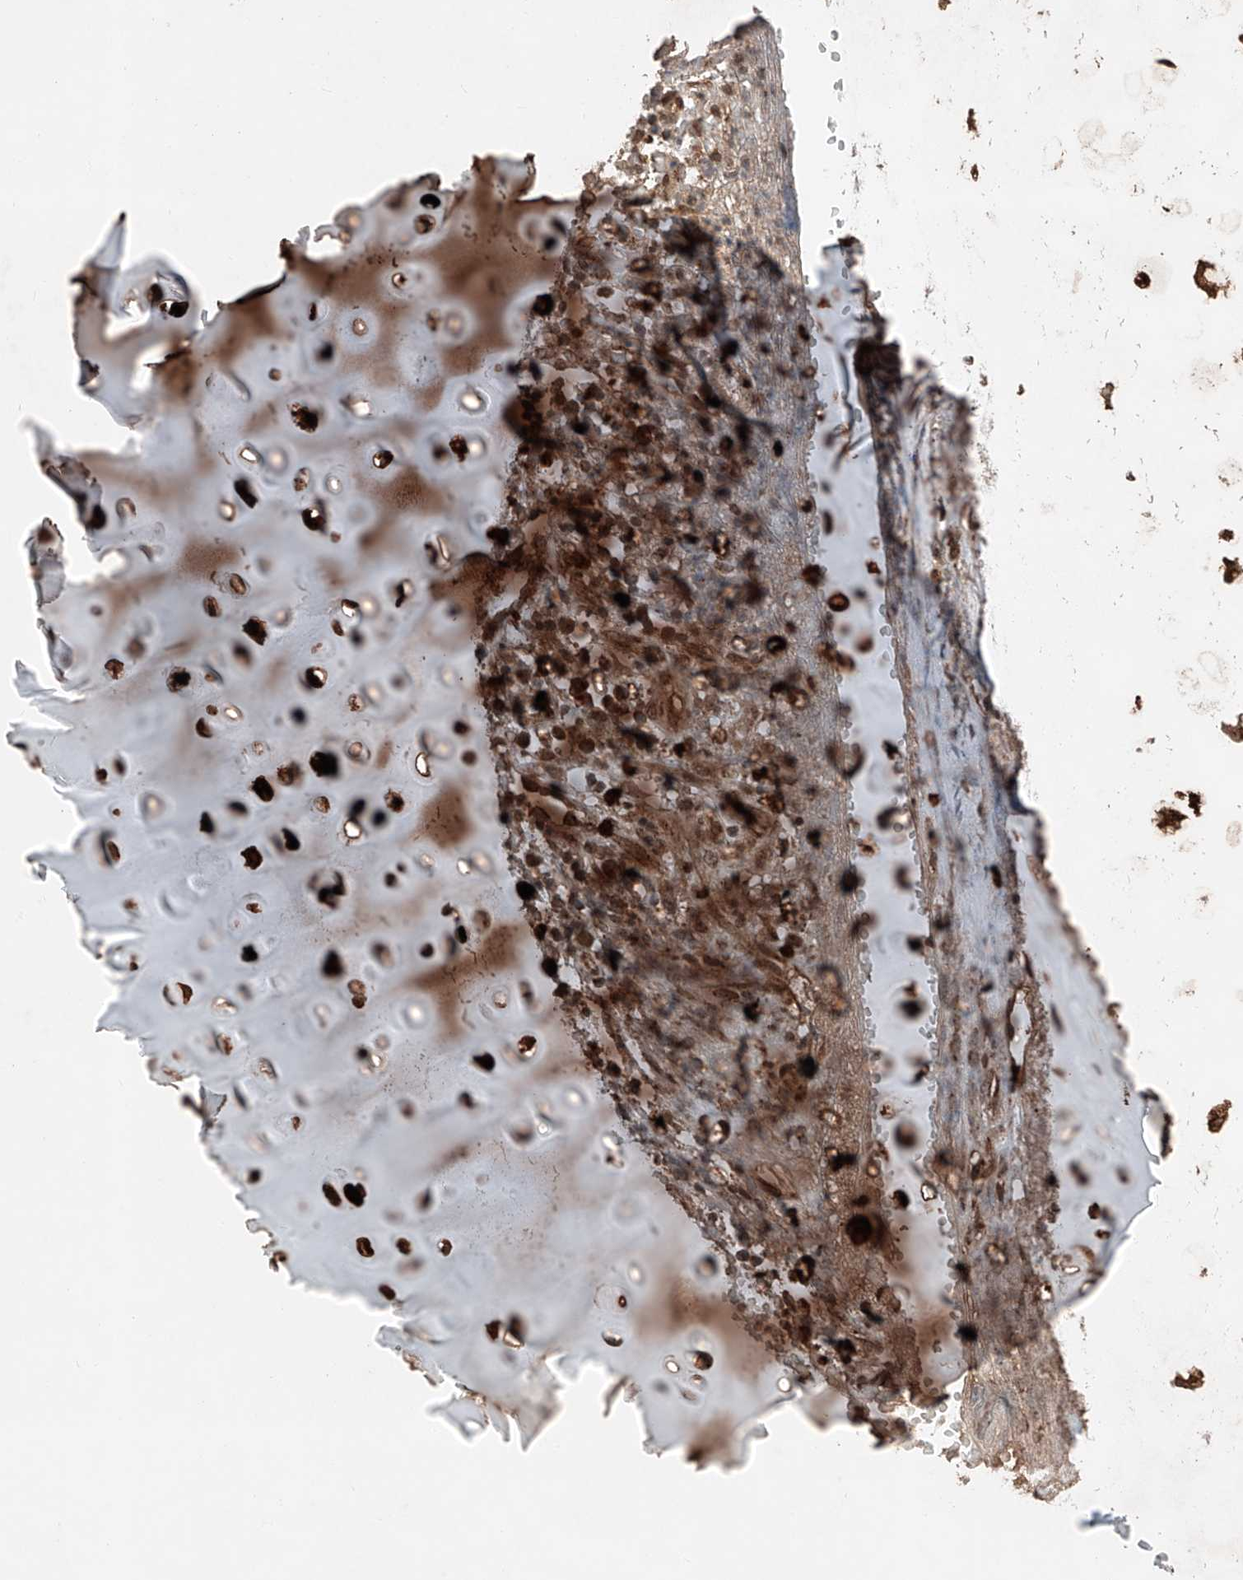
{"staining": {"intensity": "moderate", "quantity": ">75%", "location": "cytoplasmic/membranous"}, "tissue": "adipose tissue", "cell_type": "Adipocytes", "image_type": "normal", "snomed": [{"axis": "morphology", "description": "Normal tissue, NOS"}, {"axis": "morphology", "description": "Basal cell carcinoma"}, {"axis": "topography", "description": "Cartilage tissue"}, {"axis": "topography", "description": "Nasopharynx"}, {"axis": "topography", "description": "Oral tissue"}], "caption": "Protein staining of normal adipose tissue displays moderate cytoplasmic/membranous positivity in approximately >75% of adipocytes. (Stains: DAB in brown, nuclei in blue, Microscopy: brightfield microscopy at high magnification).", "gene": "ZSCAN29", "patient": {"sex": "female", "age": 77}}